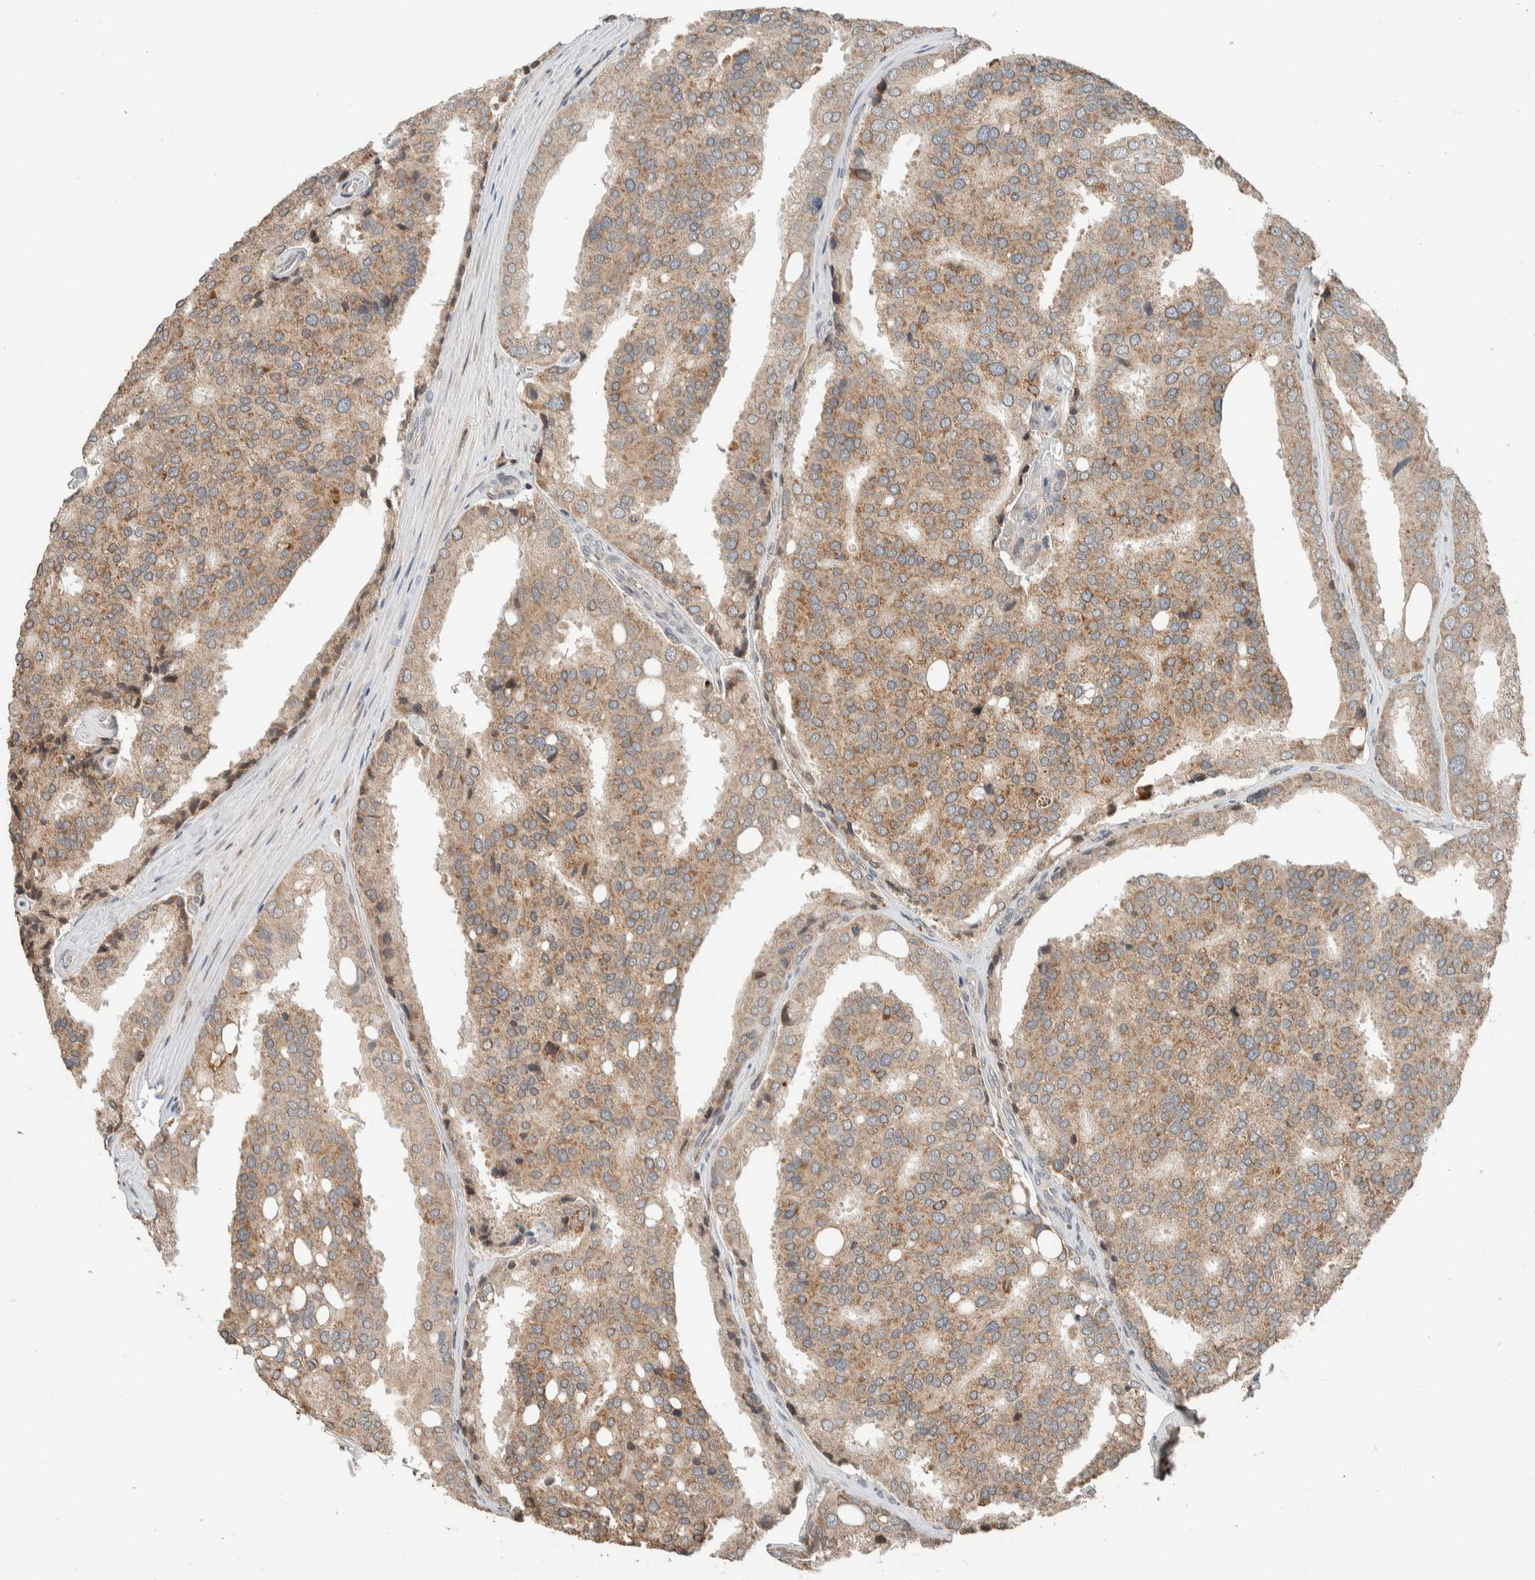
{"staining": {"intensity": "moderate", "quantity": ">75%", "location": "cytoplasmic/membranous"}, "tissue": "prostate cancer", "cell_type": "Tumor cells", "image_type": "cancer", "snomed": [{"axis": "morphology", "description": "Adenocarcinoma, High grade"}, {"axis": "topography", "description": "Prostate"}], "caption": "Immunohistochemical staining of human prostate high-grade adenocarcinoma demonstrates moderate cytoplasmic/membranous protein expression in about >75% of tumor cells.", "gene": "NBR1", "patient": {"sex": "male", "age": 50}}